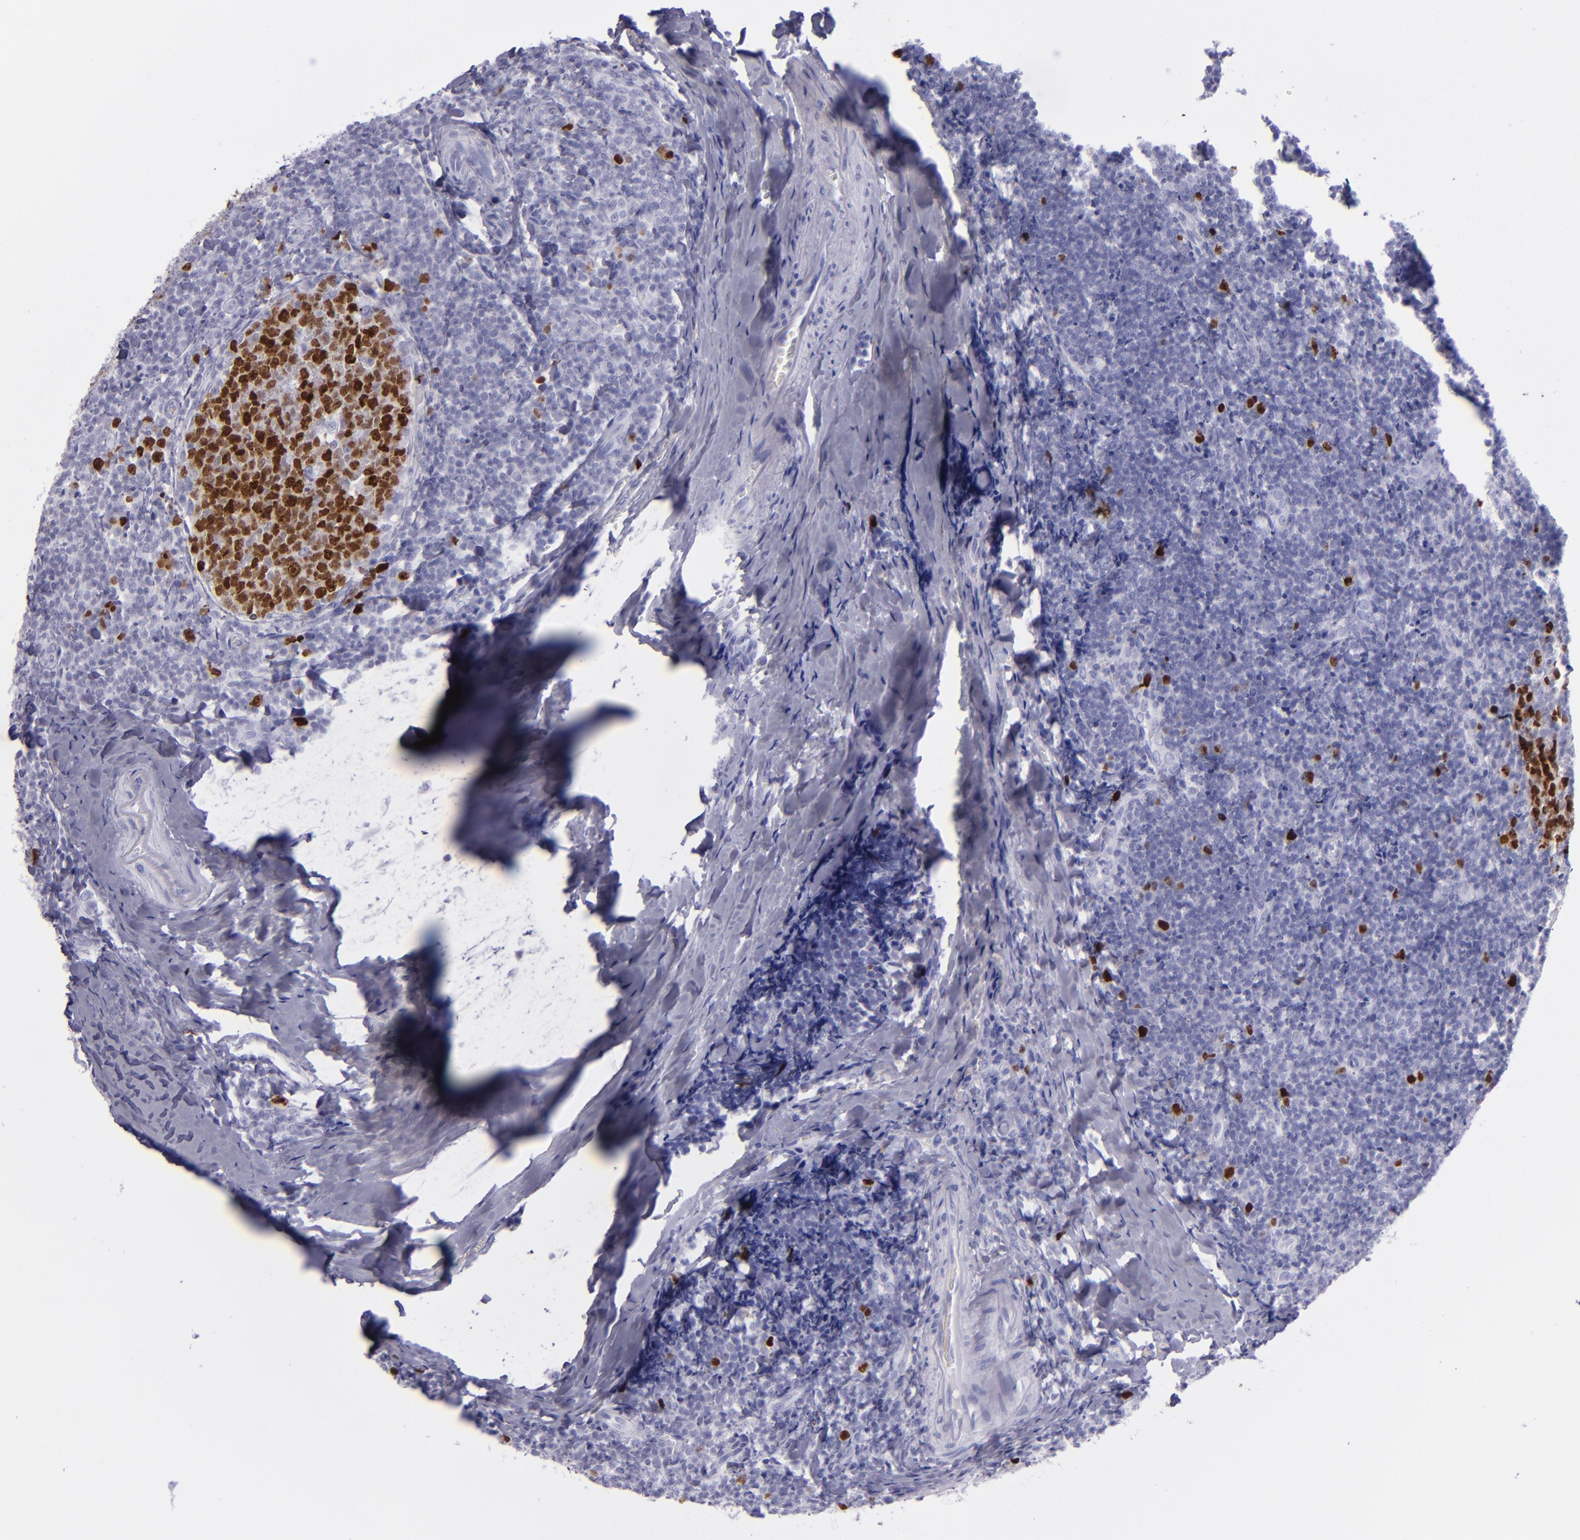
{"staining": {"intensity": "strong", "quantity": "25%-75%", "location": "nuclear"}, "tissue": "tonsil", "cell_type": "Germinal center cells", "image_type": "normal", "snomed": [{"axis": "morphology", "description": "Normal tissue, NOS"}, {"axis": "topography", "description": "Tonsil"}], "caption": "Strong nuclear staining is appreciated in approximately 25%-75% of germinal center cells in normal tonsil.", "gene": "TOP2A", "patient": {"sex": "male", "age": 31}}